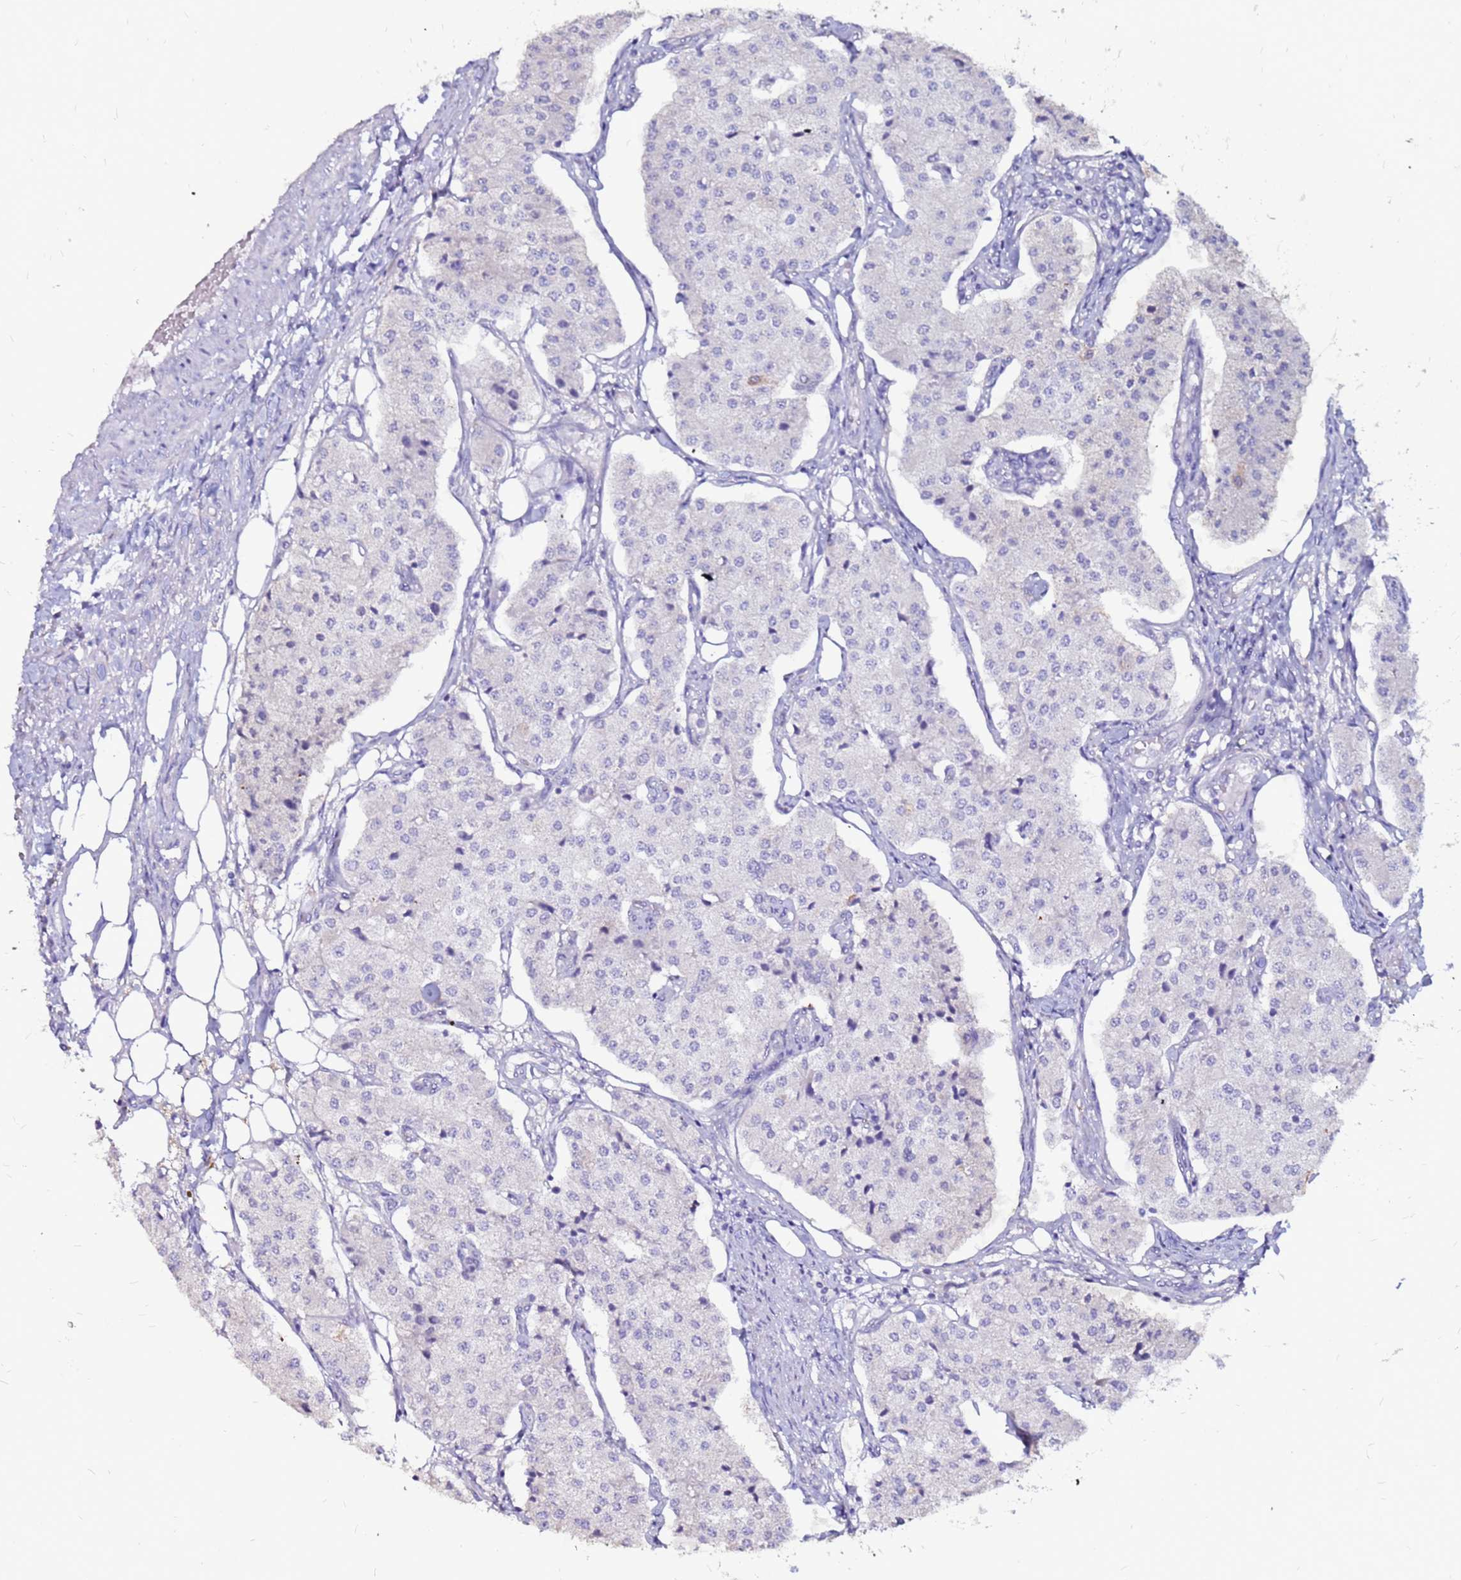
{"staining": {"intensity": "negative", "quantity": "none", "location": "none"}, "tissue": "carcinoid", "cell_type": "Tumor cells", "image_type": "cancer", "snomed": [{"axis": "morphology", "description": "Carcinoid, malignant, NOS"}, {"axis": "topography", "description": "Colon"}], "caption": "Immunohistochemical staining of carcinoid exhibits no significant positivity in tumor cells.", "gene": "SLC44A3", "patient": {"sex": "female", "age": 52}}